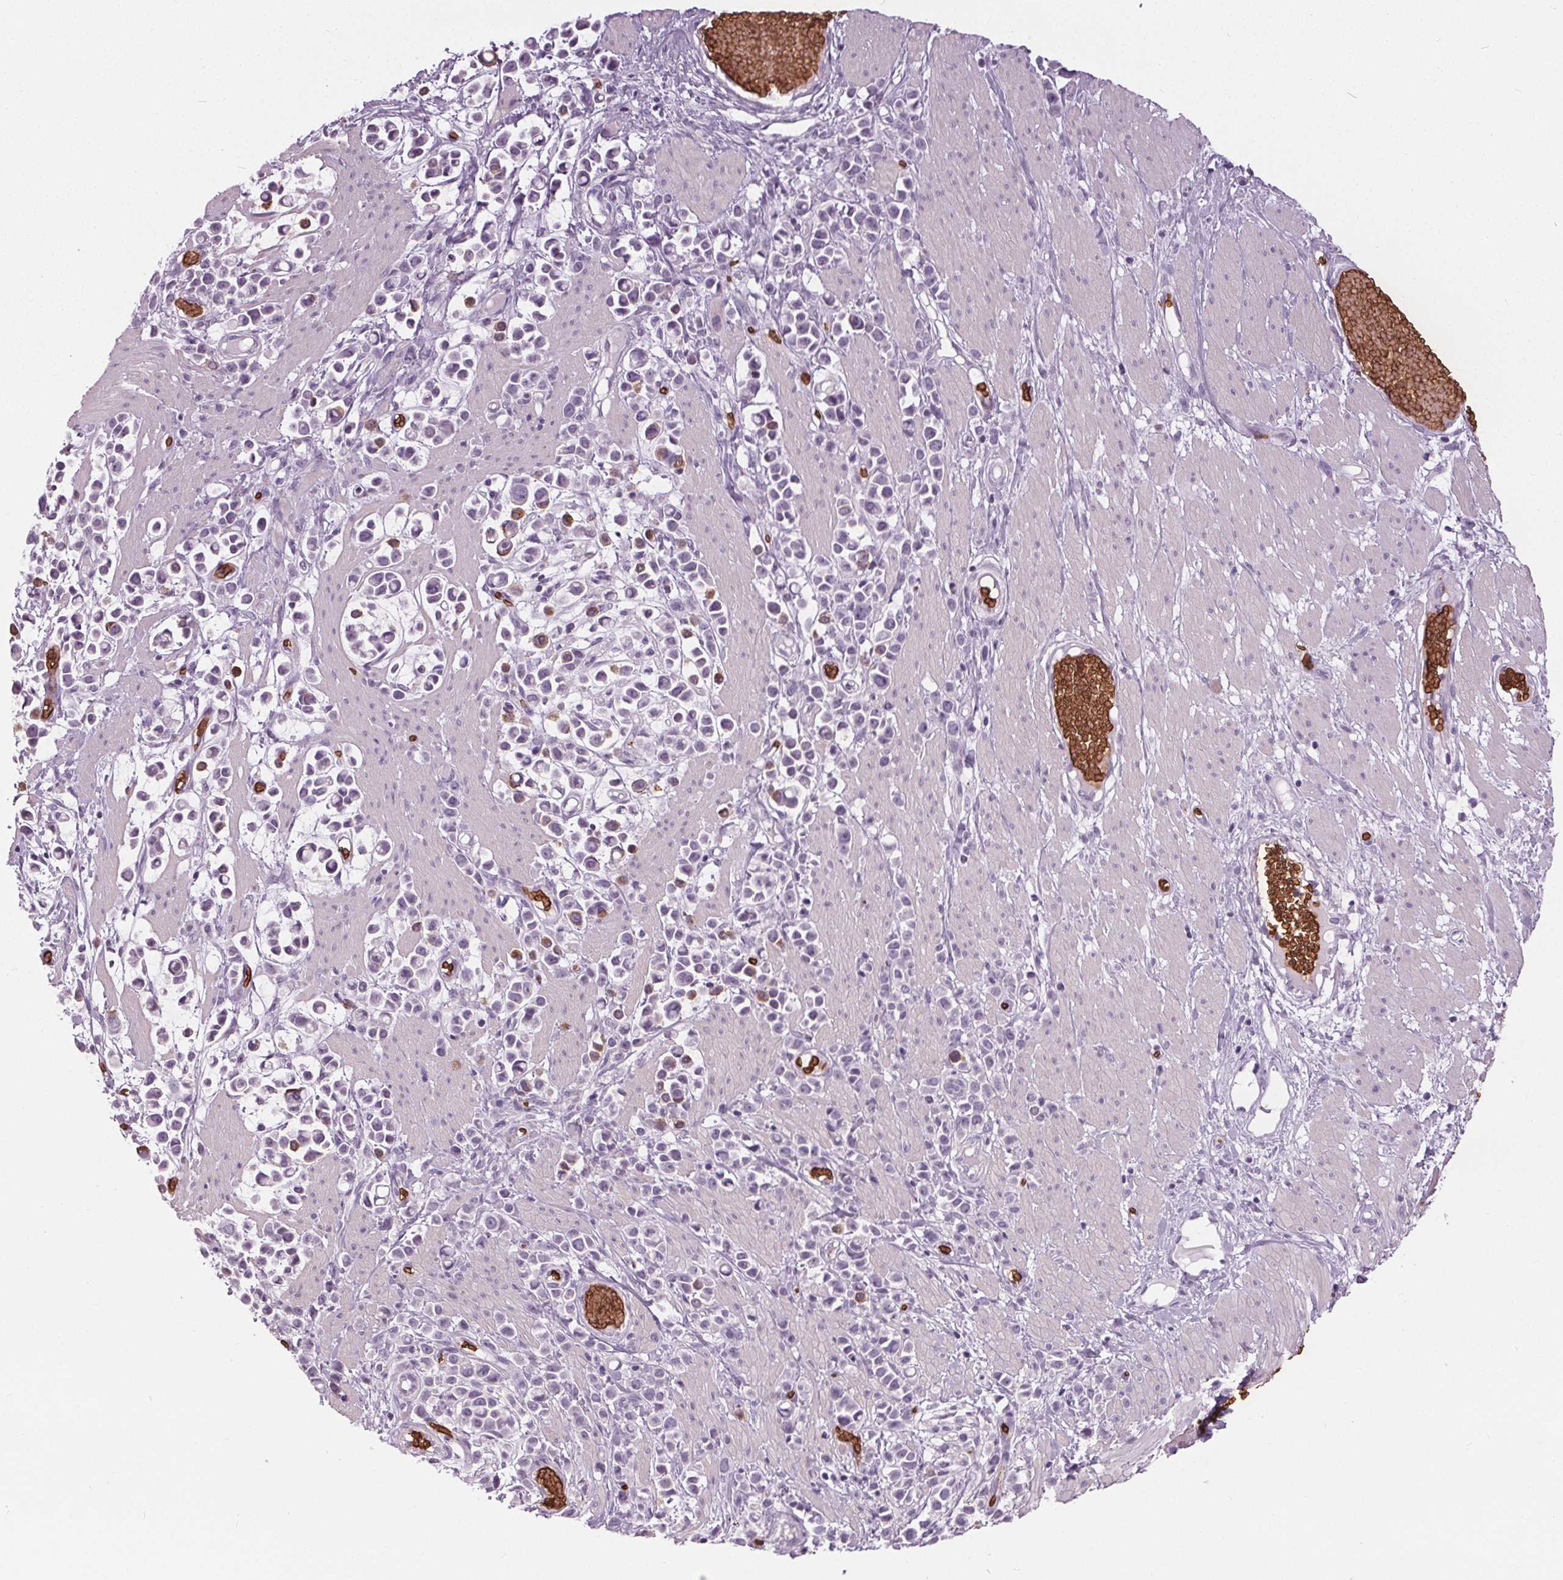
{"staining": {"intensity": "negative", "quantity": "none", "location": "none"}, "tissue": "stomach cancer", "cell_type": "Tumor cells", "image_type": "cancer", "snomed": [{"axis": "morphology", "description": "Adenocarcinoma, NOS"}, {"axis": "topography", "description": "Stomach"}], "caption": "Tumor cells show no significant positivity in stomach cancer (adenocarcinoma). (Brightfield microscopy of DAB (3,3'-diaminobenzidine) immunohistochemistry at high magnification).", "gene": "SLC4A1", "patient": {"sex": "male", "age": 82}}